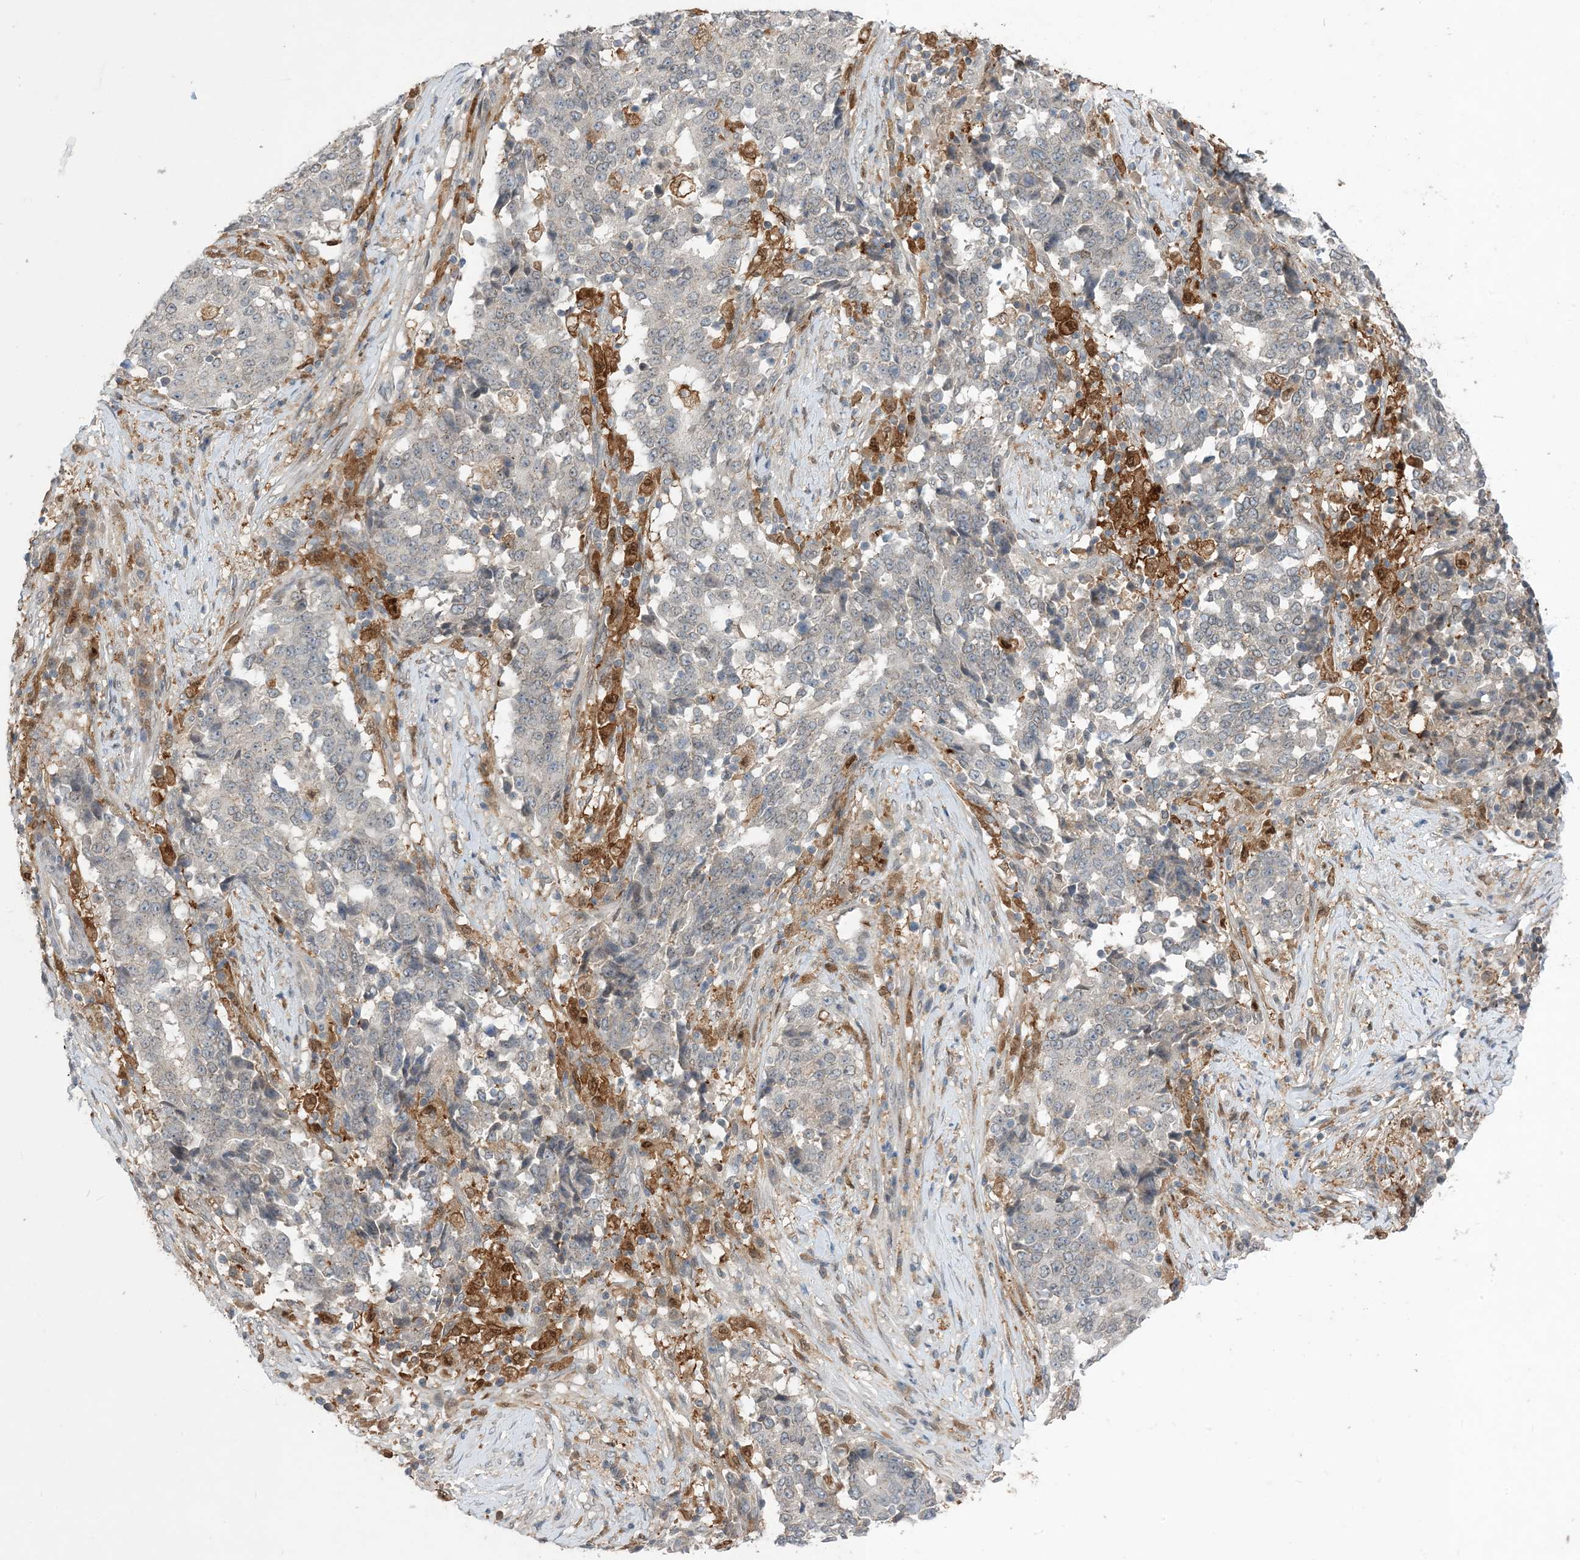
{"staining": {"intensity": "negative", "quantity": "none", "location": "none"}, "tissue": "stomach cancer", "cell_type": "Tumor cells", "image_type": "cancer", "snomed": [{"axis": "morphology", "description": "Adenocarcinoma, NOS"}, {"axis": "topography", "description": "Stomach"}], "caption": "A micrograph of human adenocarcinoma (stomach) is negative for staining in tumor cells.", "gene": "NAGK", "patient": {"sex": "male", "age": 59}}